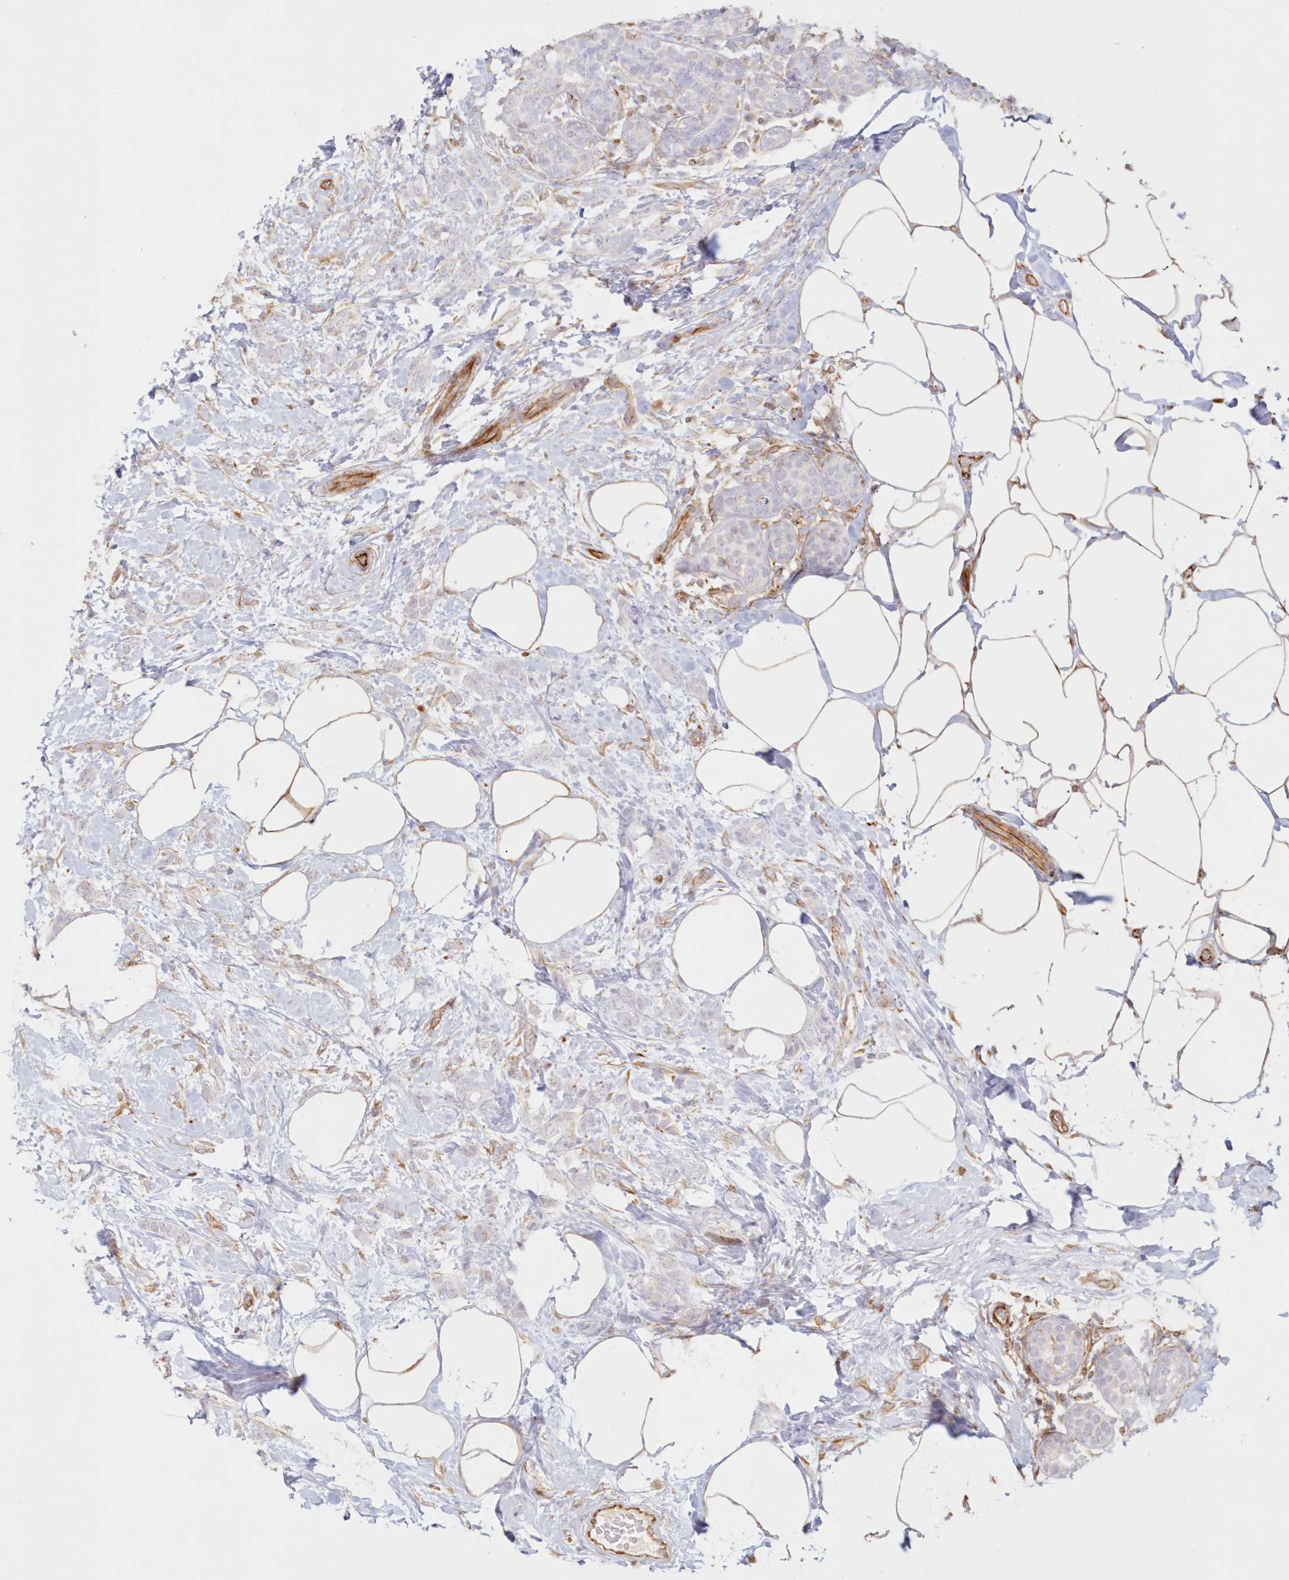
{"staining": {"intensity": "negative", "quantity": "none", "location": "none"}, "tissue": "breast cancer", "cell_type": "Tumor cells", "image_type": "cancer", "snomed": [{"axis": "morphology", "description": "Lobular carcinoma, in situ"}, {"axis": "morphology", "description": "Lobular carcinoma"}, {"axis": "topography", "description": "Breast"}], "caption": "There is no significant positivity in tumor cells of breast cancer. Brightfield microscopy of immunohistochemistry (IHC) stained with DAB (3,3'-diaminobenzidine) (brown) and hematoxylin (blue), captured at high magnification.", "gene": "DMRTB1", "patient": {"sex": "female", "age": 41}}